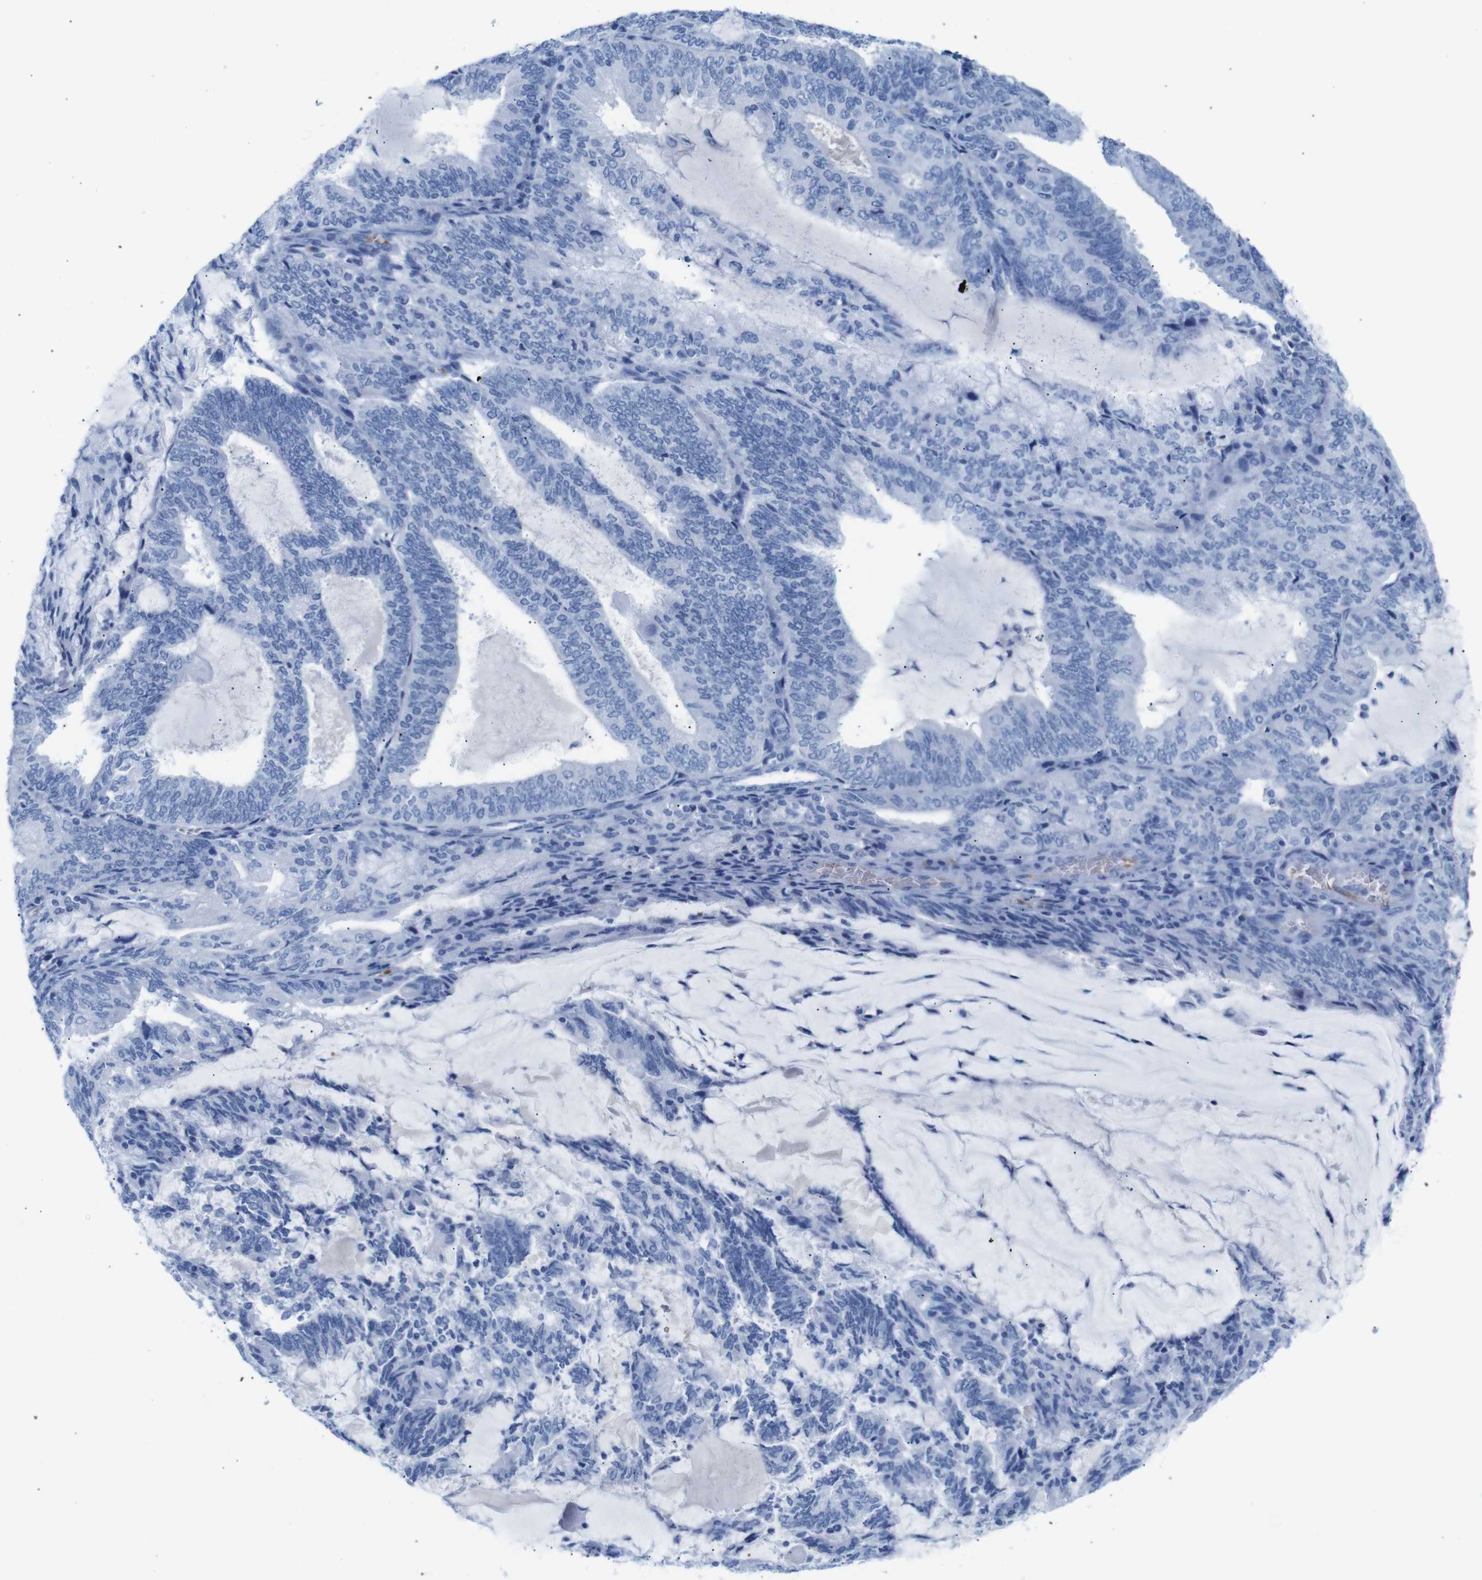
{"staining": {"intensity": "negative", "quantity": "none", "location": "none"}, "tissue": "endometrial cancer", "cell_type": "Tumor cells", "image_type": "cancer", "snomed": [{"axis": "morphology", "description": "Adenocarcinoma, NOS"}, {"axis": "topography", "description": "Endometrium"}], "caption": "This is an immunohistochemistry photomicrograph of human endometrial adenocarcinoma. There is no staining in tumor cells.", "gene": "ERVMER34-1", "patient": {"sex": "female", "age": 81}}